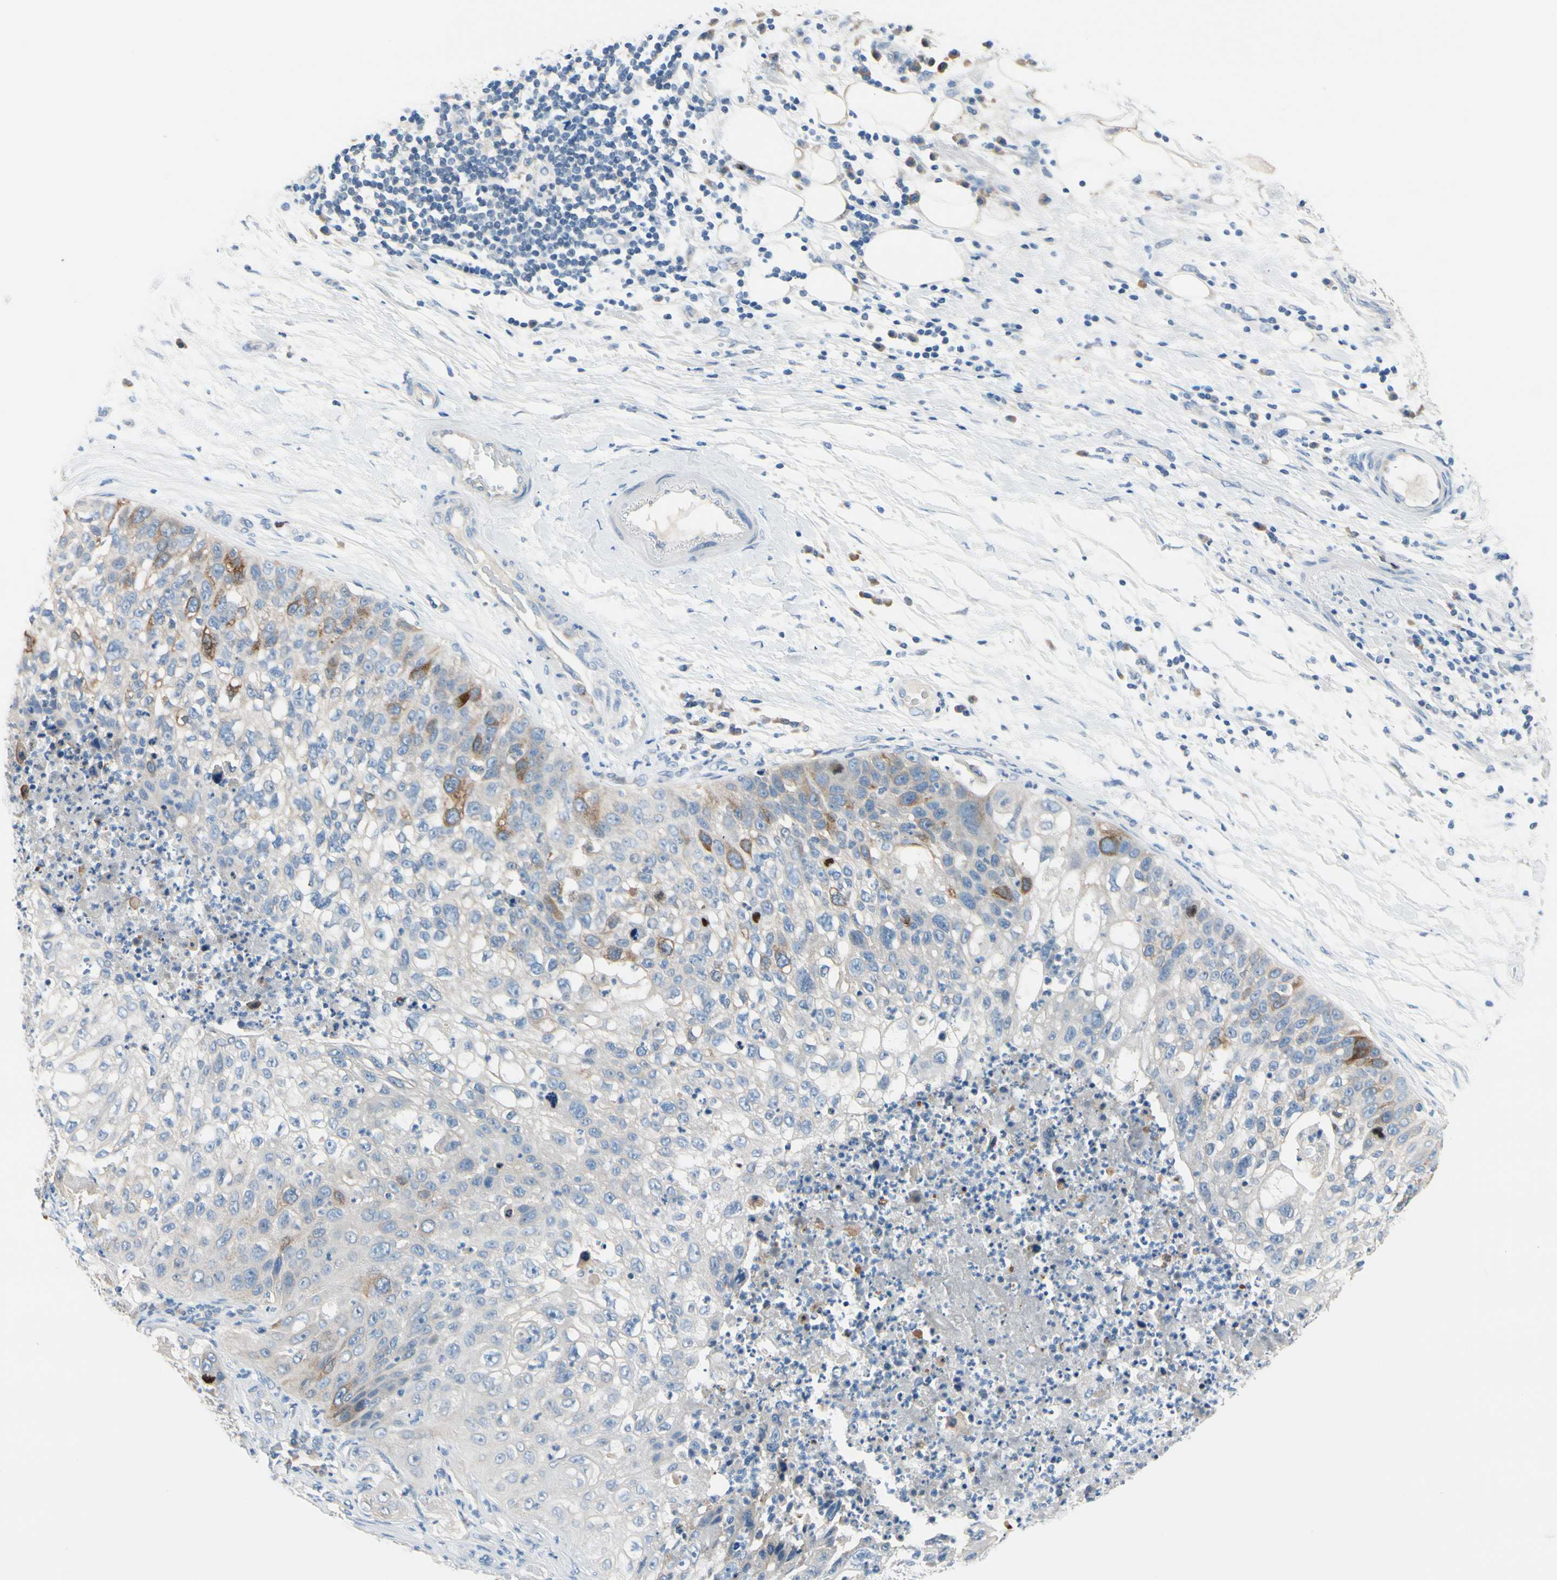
{"staining": {"intensity": "moderate", "quantity": "<25%", "location": "cytoplasmic/membranous"}, "tissue": "lung cancer", "cell_type": "Tumor cells", "image_type": "cancer", "snomed": [{"axis": "morphology", "description": "Inflammation, NOS"}, {"axis": "morphology", "description": "Squamous cell carcinoma, NOS"}, {"axis": "topography", "description": "Lymph node"}, {"axis": "topography", "description": "Soft tissue"}, {"axis": "topography", "description": "Lung"}], "caption": "Lung cancer (squamous cell carcinoma) stained for a protein demonstrates moderate cytoplasmic/membranous positivity in tumor cells.", "gene": "CKAP2", "patient": {"sex": "male", "age": 66}}